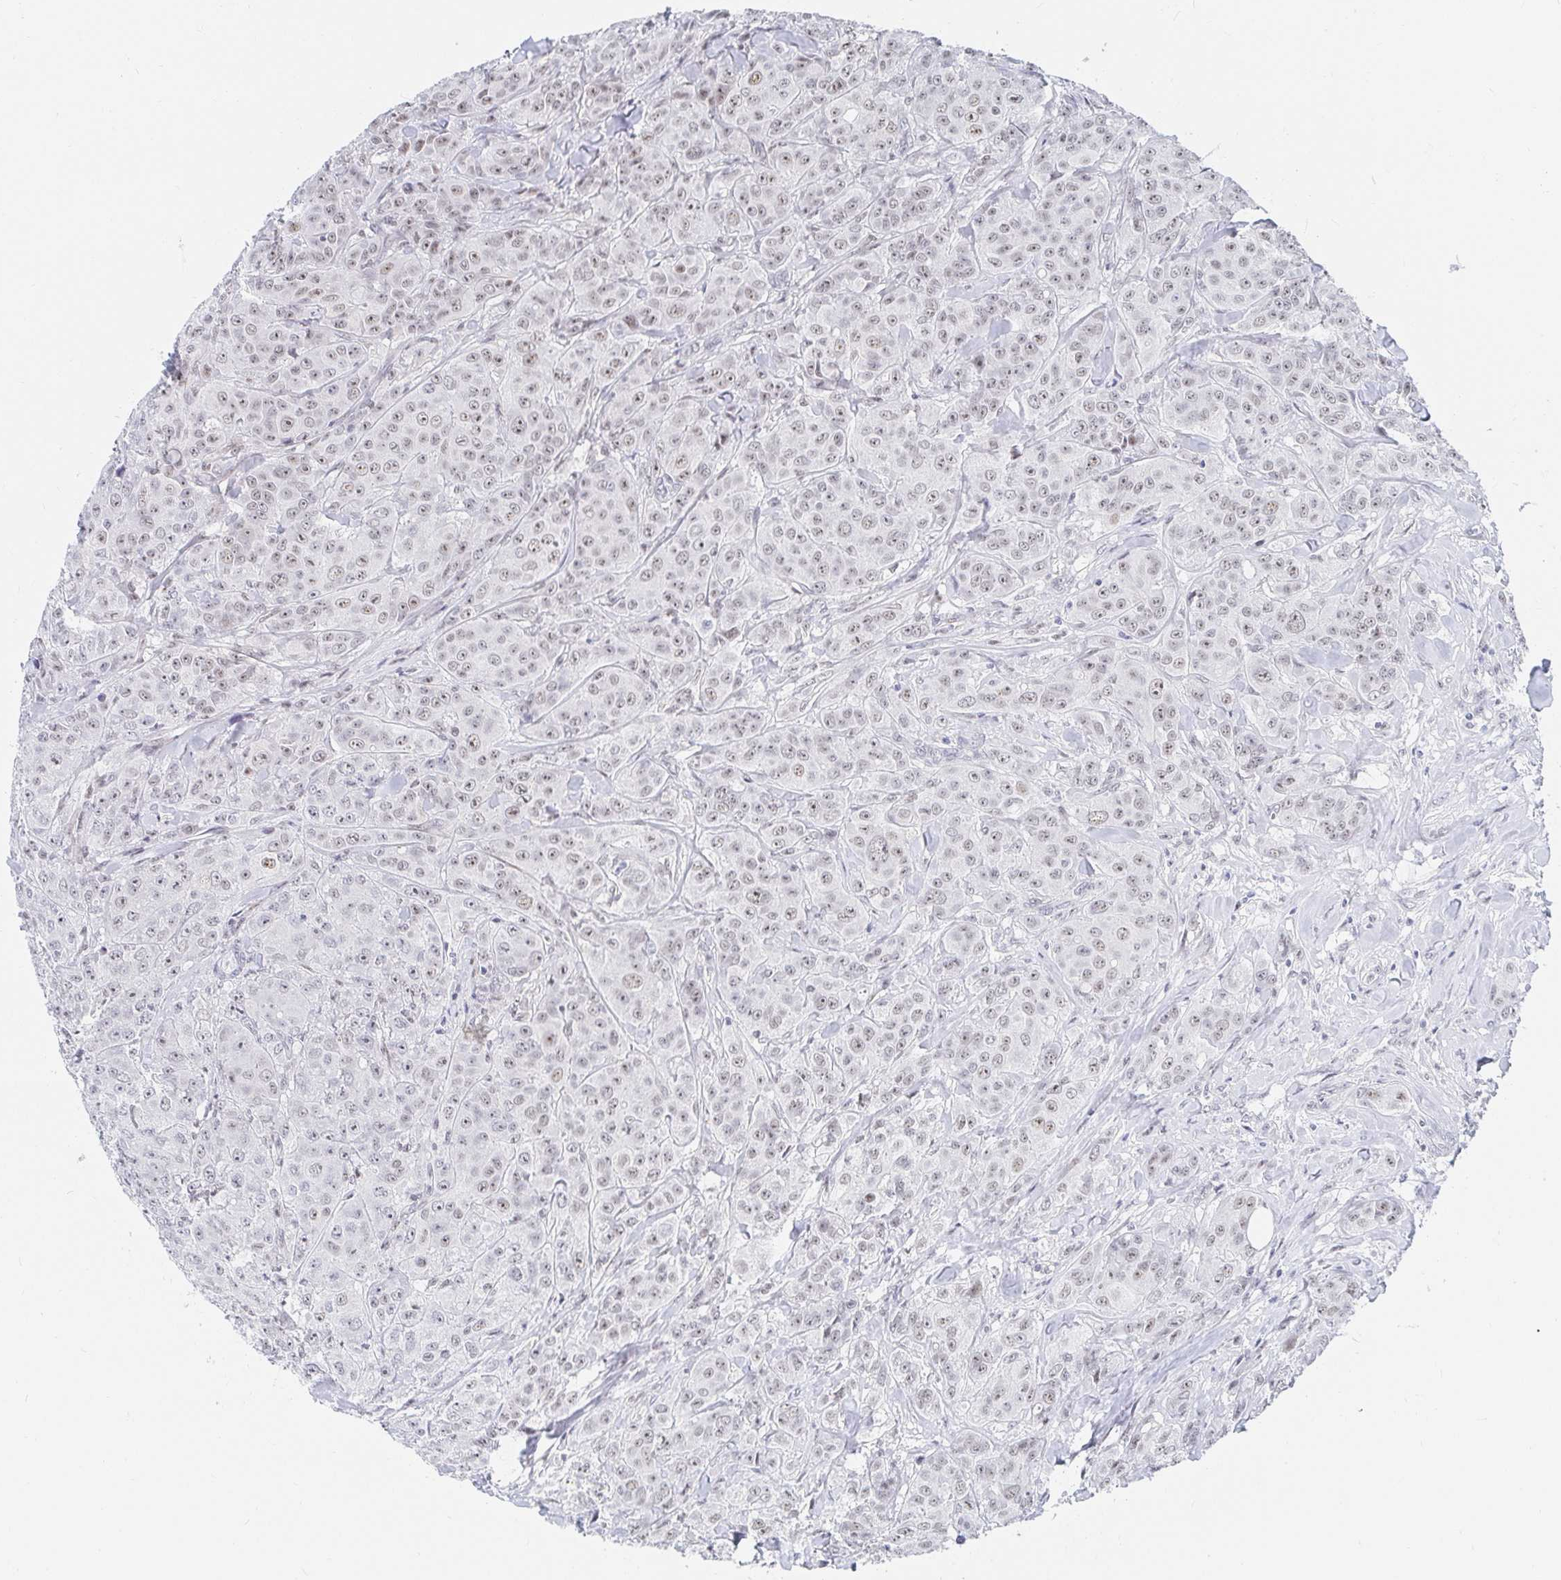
{"staining": {"intensity": "weak", "quantity": ">75%", "location": "nuclear"}, "tissue": "breast cancer", "cell_type": "Tumor cells", "image_type": "cancer", "snomed": [{"axis": "morphology", "description": "Normal tissue, NOS"}, {"axis": "morphology", "description": "Duct carcinoma"}, {"axis": "topography", "description": "Breast"}], "caption": "Protein staining of breast cancer tissue demonstrates weak nuclear positivity in approximately >75% of tumor cells.", "gene": "COL28A1", "patient": {"sex": "female", "age": 43}}